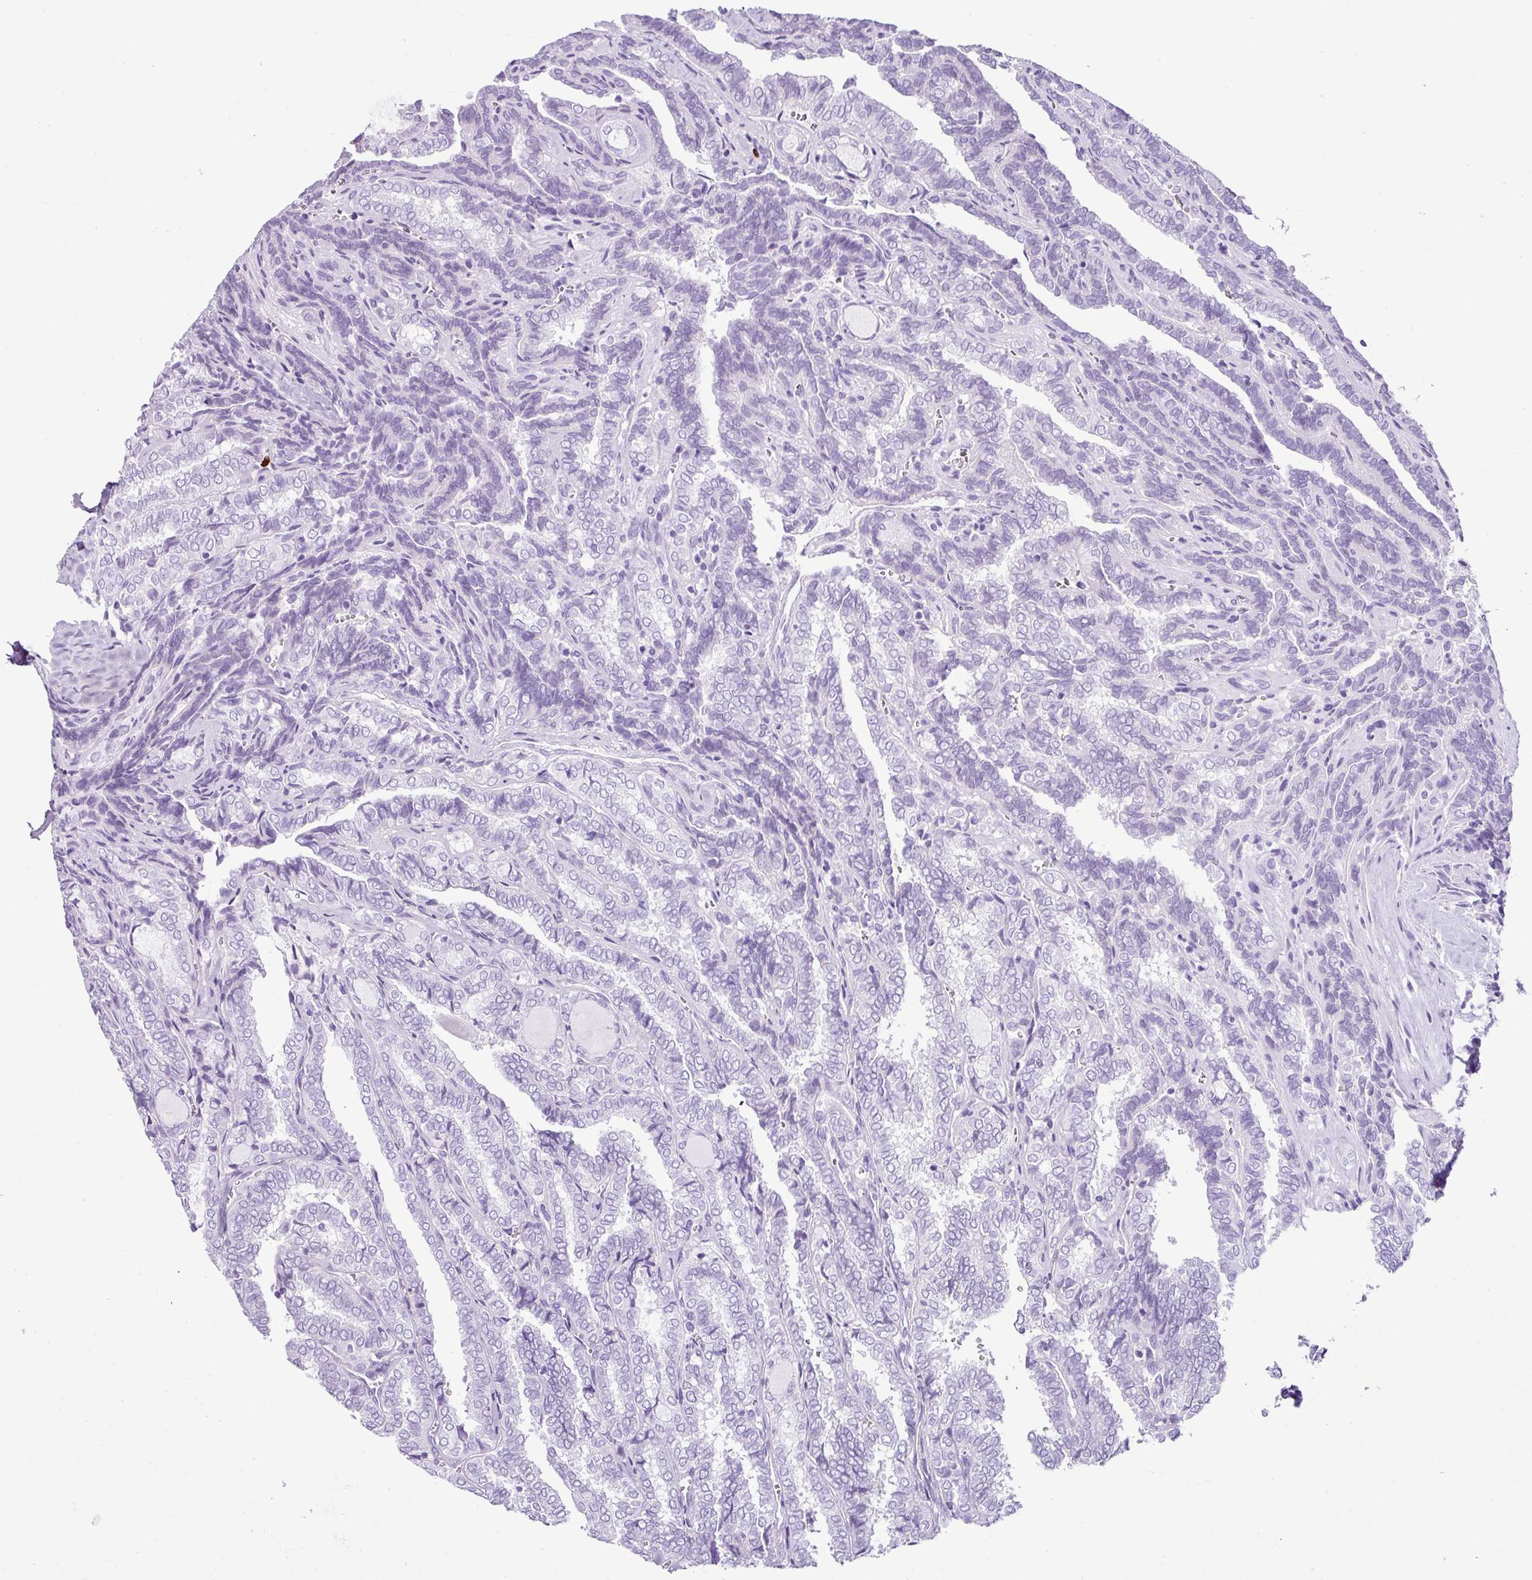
{"staining": {"intensity": "negative", "quantity": "none", "location": "none"}, "tissue": "thyroid cancer", "cell_type": "Tumor cells", "image_type": "cancer", "snomed": [{"axis": "morphology", "description": "Papillary adenocarcinoma, NOS"}, {"axis": "topography", "description": "Thyroid gland"}], "caption": "This is an immunohistochemistry histopathology image of human thyroid cancer. There is no expression in tumor cells.", "gene": "LILRB4", "patient": {"sex": "female", "age": 30}}